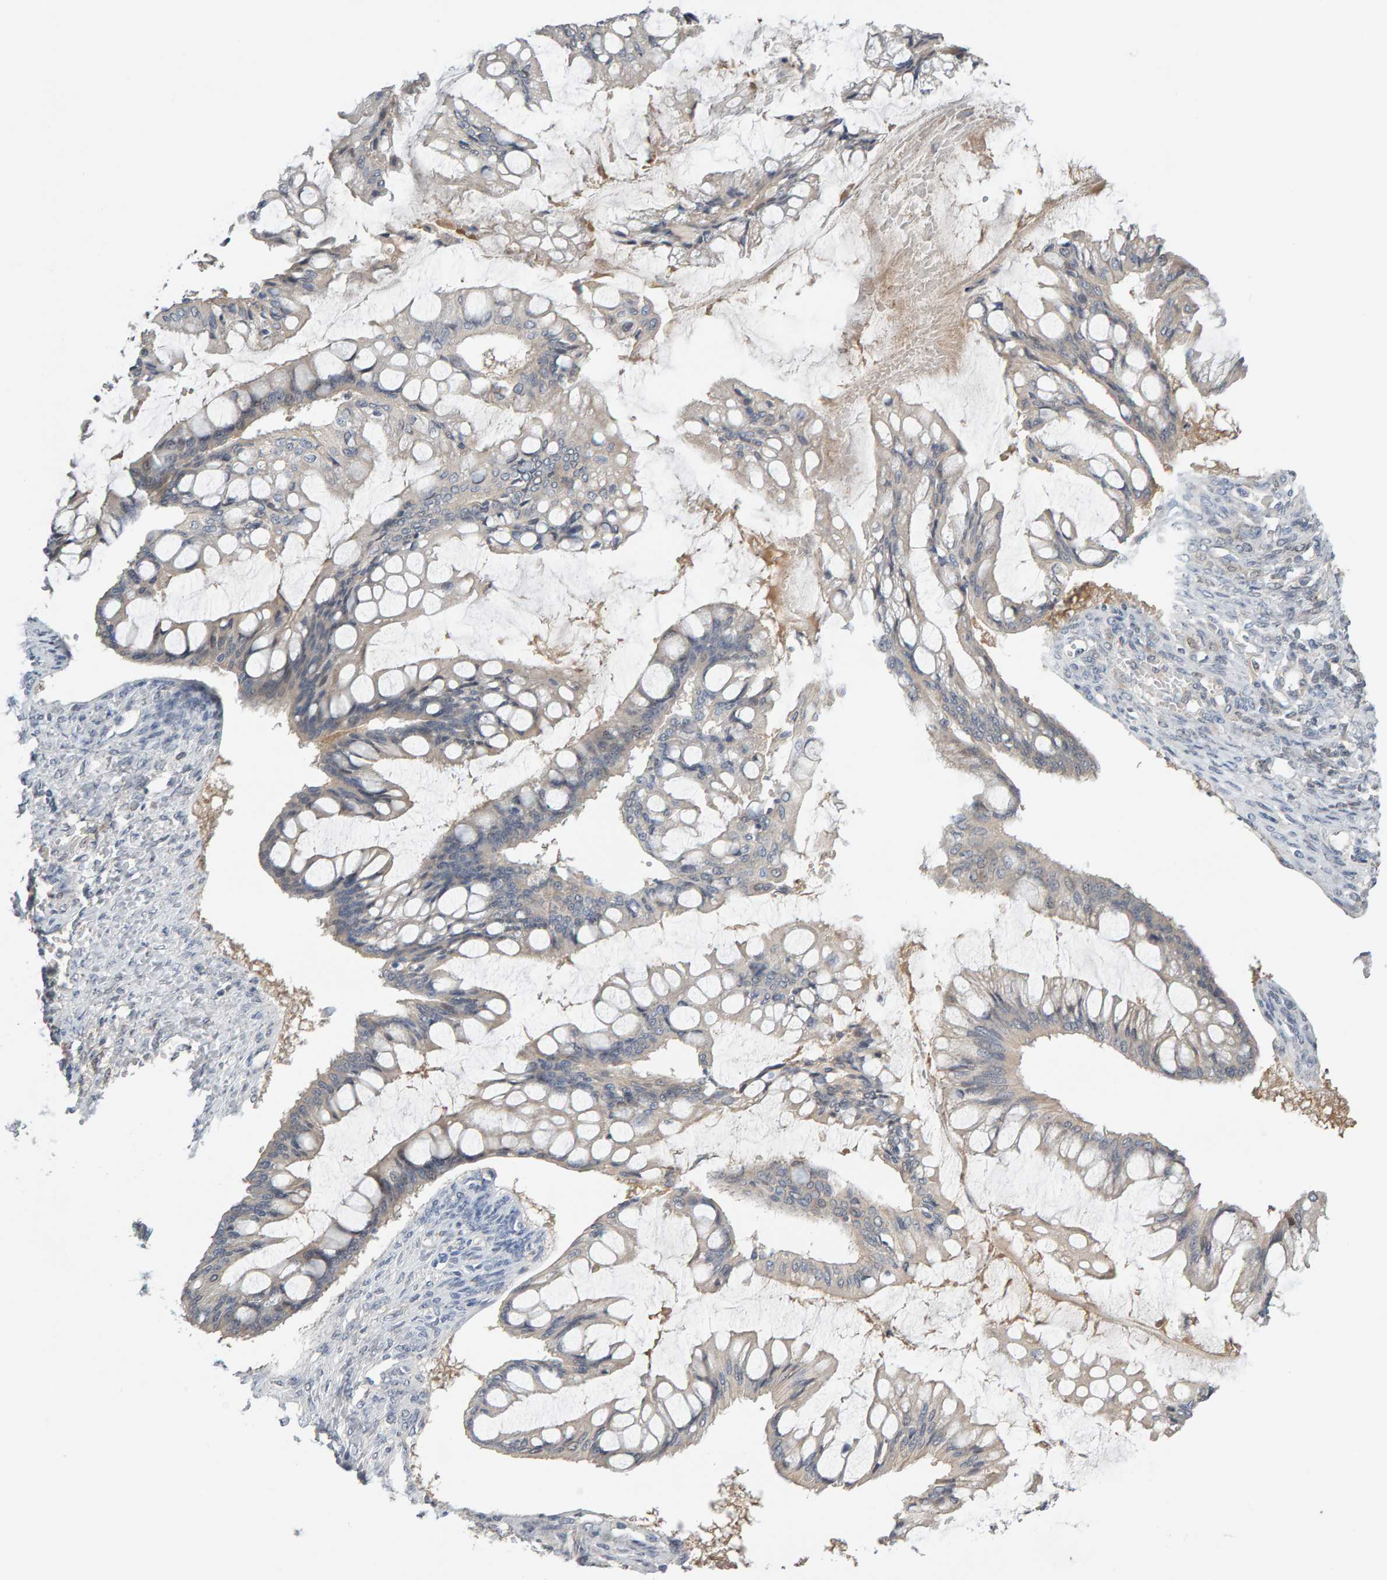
{"staining": {"intensity": "weak", "quantity": "<25%", "location": "cytoplasmic/membranous"}, "tissue": "ovarian cancer", "cell_type": "Tumor cells", "image_type": "cancer", "snomed": [{"axis": "morphology", "description": "Cystadenocarcinoma, mucinous, NOS"}, {"axis": "topography", "description": "Ovary"}], "caption": "DAB immunohistochemical staining of ovarian mucinous cystadenocarcinoma demonstrates no significant staining in tumor cells.", "gene": "GFUS", "patient": {"sex": "female", "age": 73}}